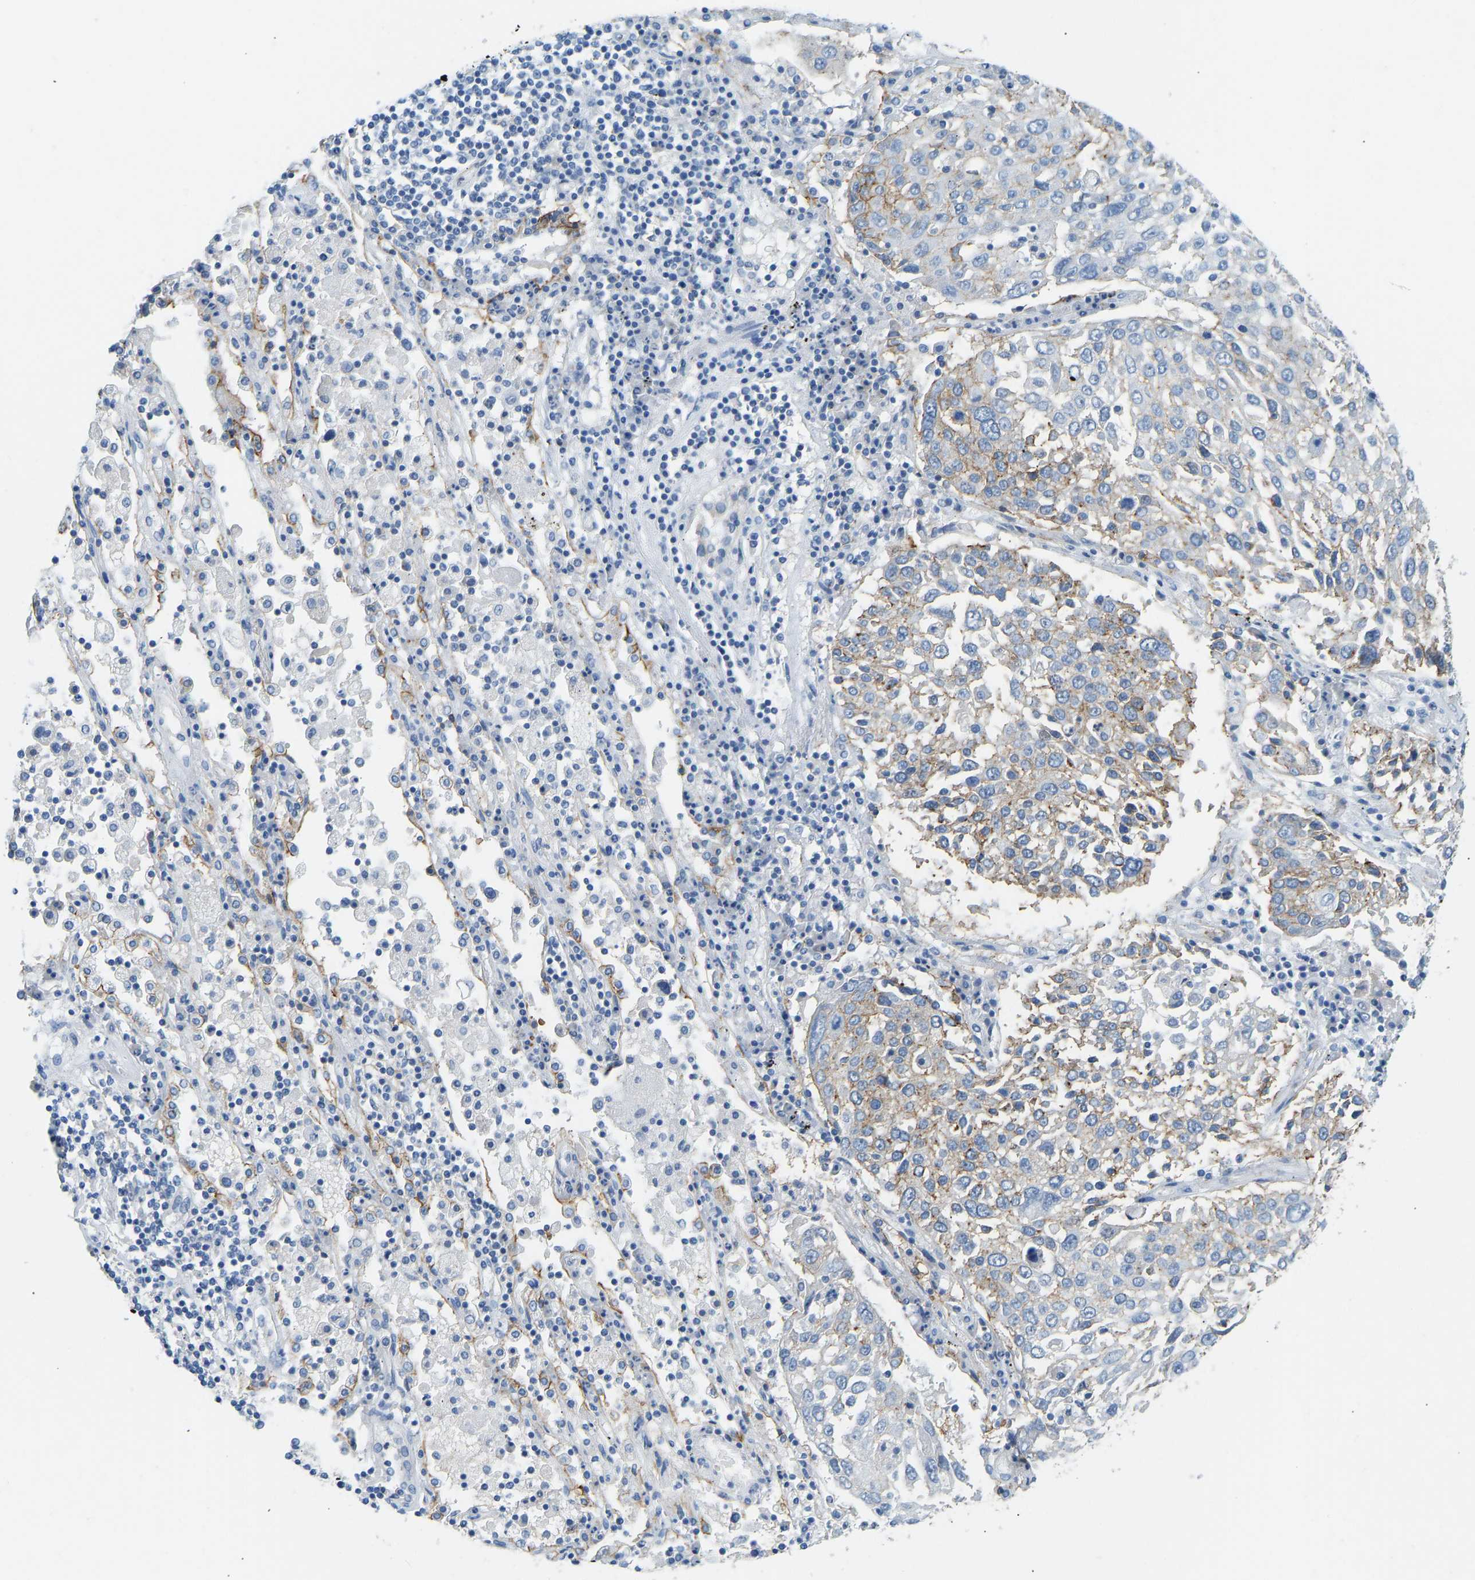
{"staining": {"intensity": "moderate", "quantity": "<25%", "location": "cytoplasmic/membranous"}, "tissue": "lung cancer", "cell_type": "Tumor cells", "image_type": "cancer", "snomed": [{"axis": "morphology", "description": "Squamous cell carcinoma, NOS"}, {"axis": "topography", "description": "Lung"}], "caption": "Protein expression analysis of human lung cancer reveals moderate cytoplasmic/membranous expression in about <25% of tumor cells. Using DAB (3,3'-diaminobenzidine) (brown) and hematoxylin (blue) stains, captured at high magnification using brightfield microscopy.", "gene": "ATP1A1", "patient": {"sex": "male", "age": 65}}